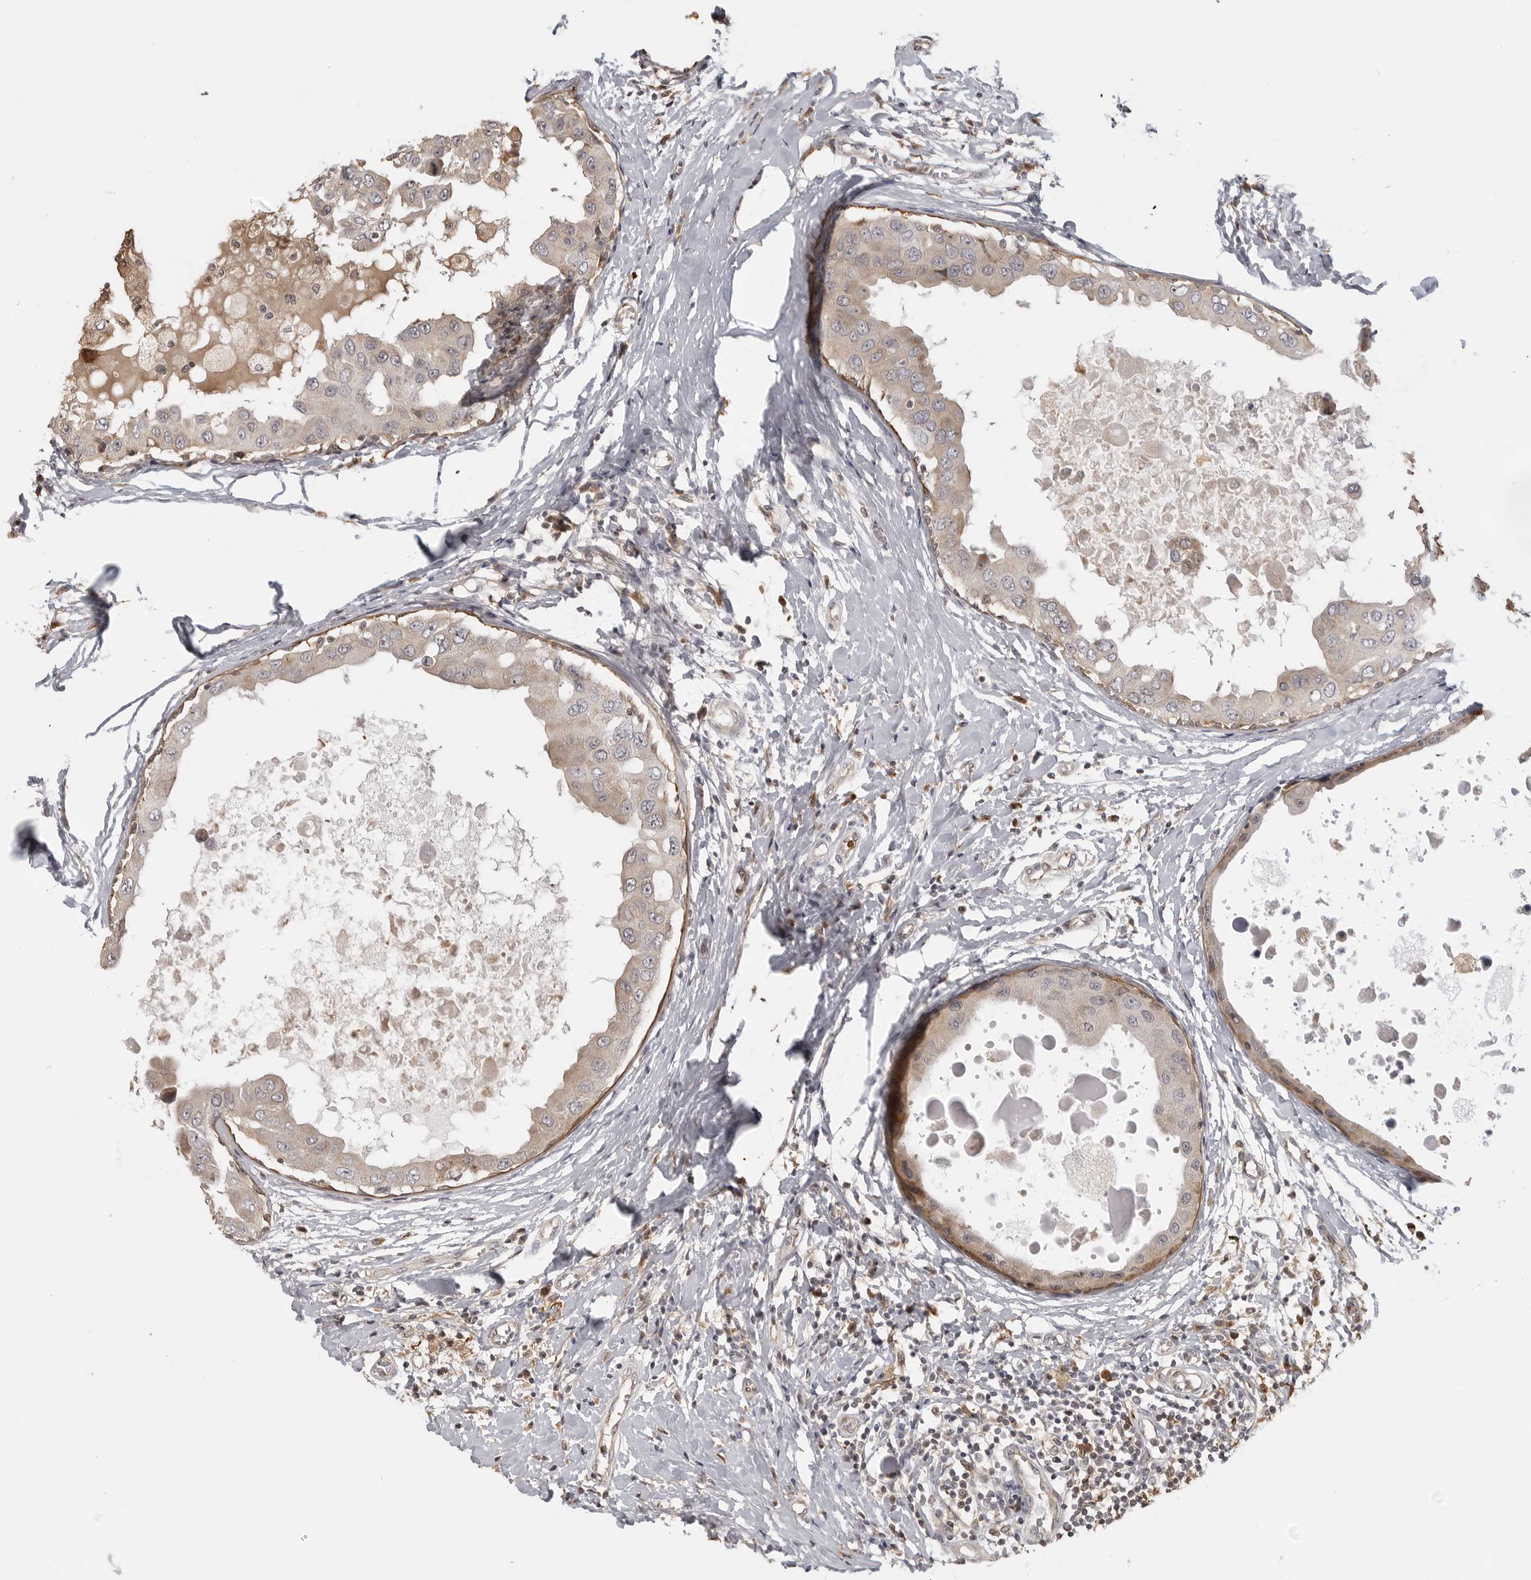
{"staining": {"intensity": "weak", "quantity": "<25%", "location": "cytoplasmic/membranous"}, "tissue": "breast cancer", "cell_type": "Tumor cells", "image_type": "cancer", "snomed": [{"axis": "morphology", "description": "Duct carcinoma"}, {"axis": "topography", "description": "Breast"}], "caption": "IHC photomicrograph of neoplastic tissue: breast invasive ductal carcinoma stained with DAB displays no significant protein staining in tumor cells.", "gene": "IDO1", "patient": {"sex": "female", "age": 27}}